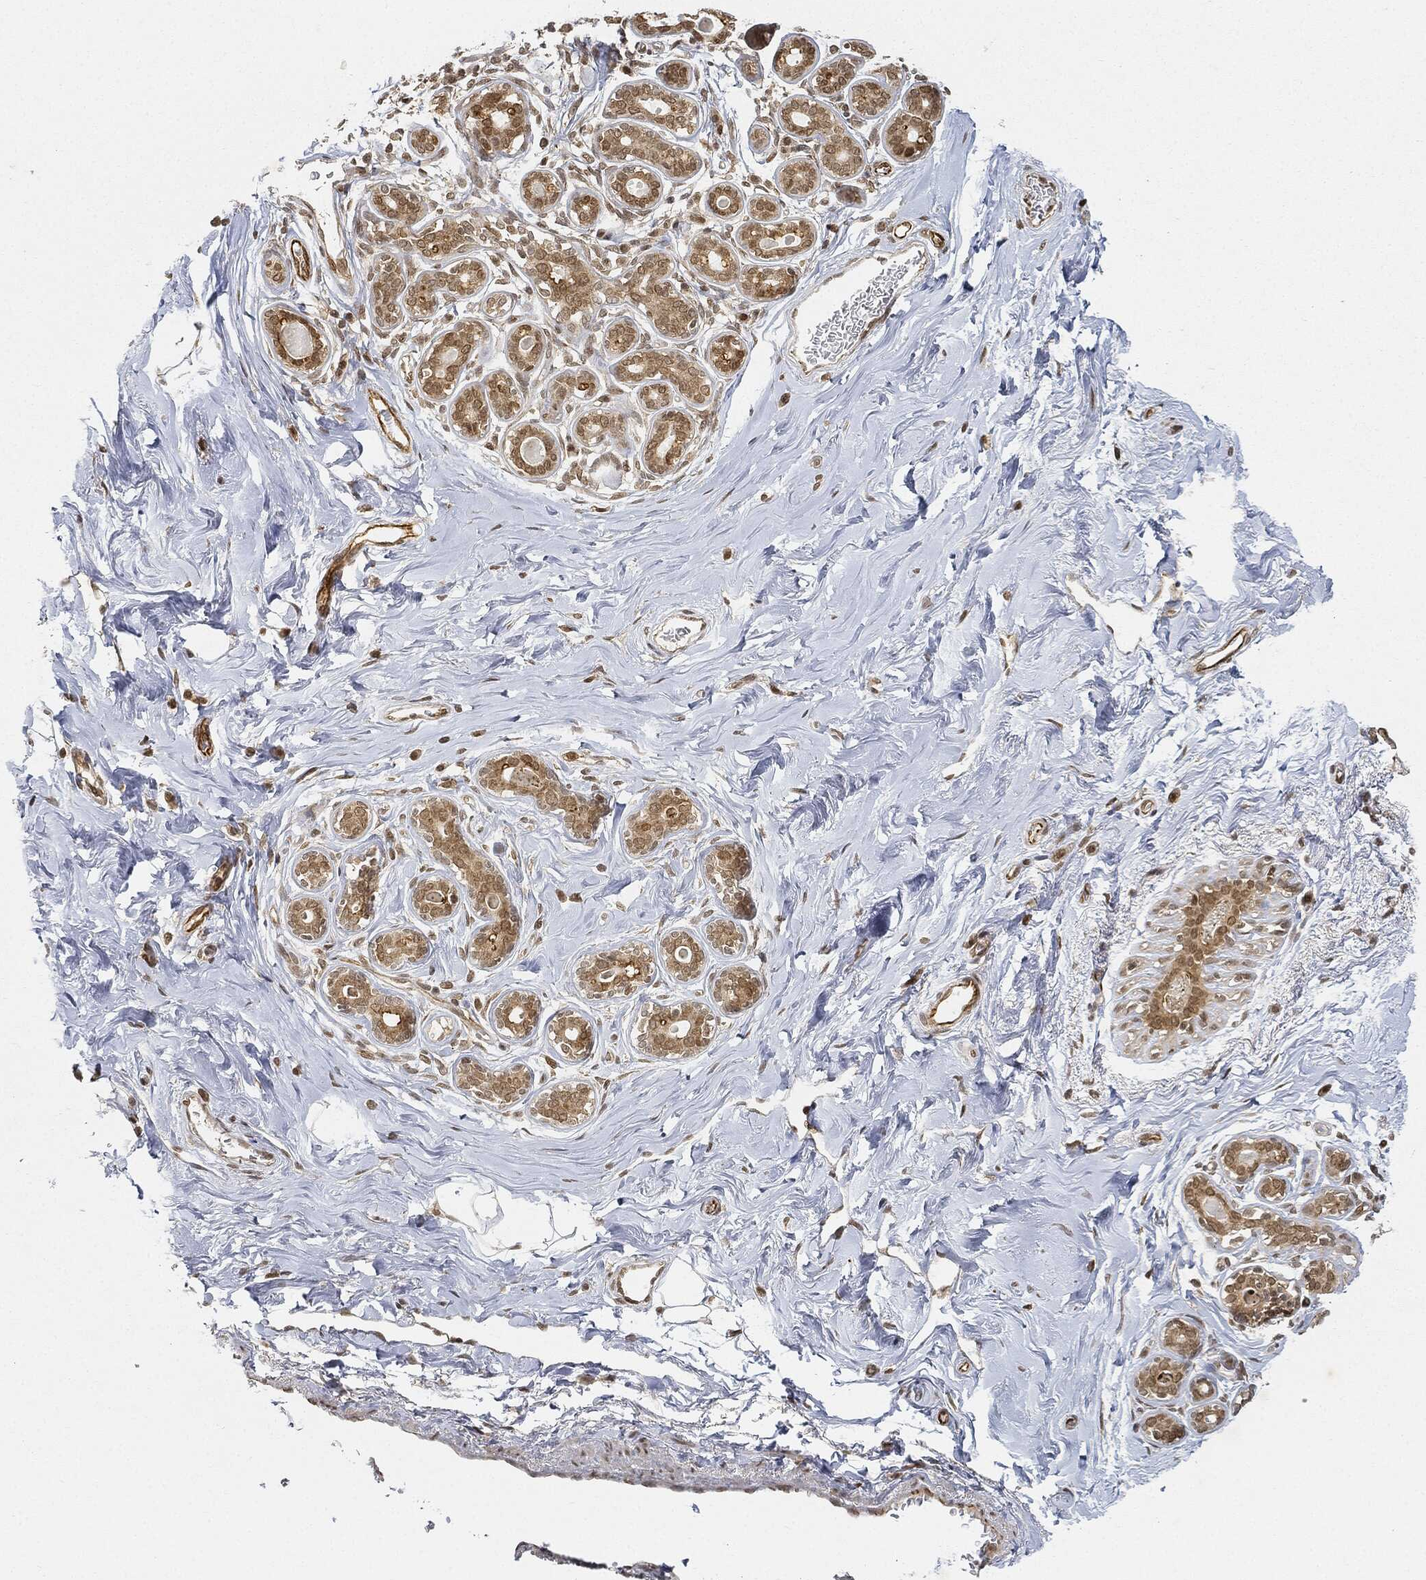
{"staining": {"intensity": "negative", "quantity": "none", "location": "none"}, "tissue": "breast", "cell_type": "Adipocytes", "image_type": "normal", "snomed": [{"axis": "morphology", "description": "Normal tissue, NOS"}, {"axis": "topography", "description": "Skin"}, {"axis": "topography", "description": "Breast"}], "caption": "High power microscopy image of an immunohistochemistry (IHC) image of normal breast, revealing no significant staining in adipocytes.", "gene": "CIB1", "patient": {"sex": "female", "age": 43}}